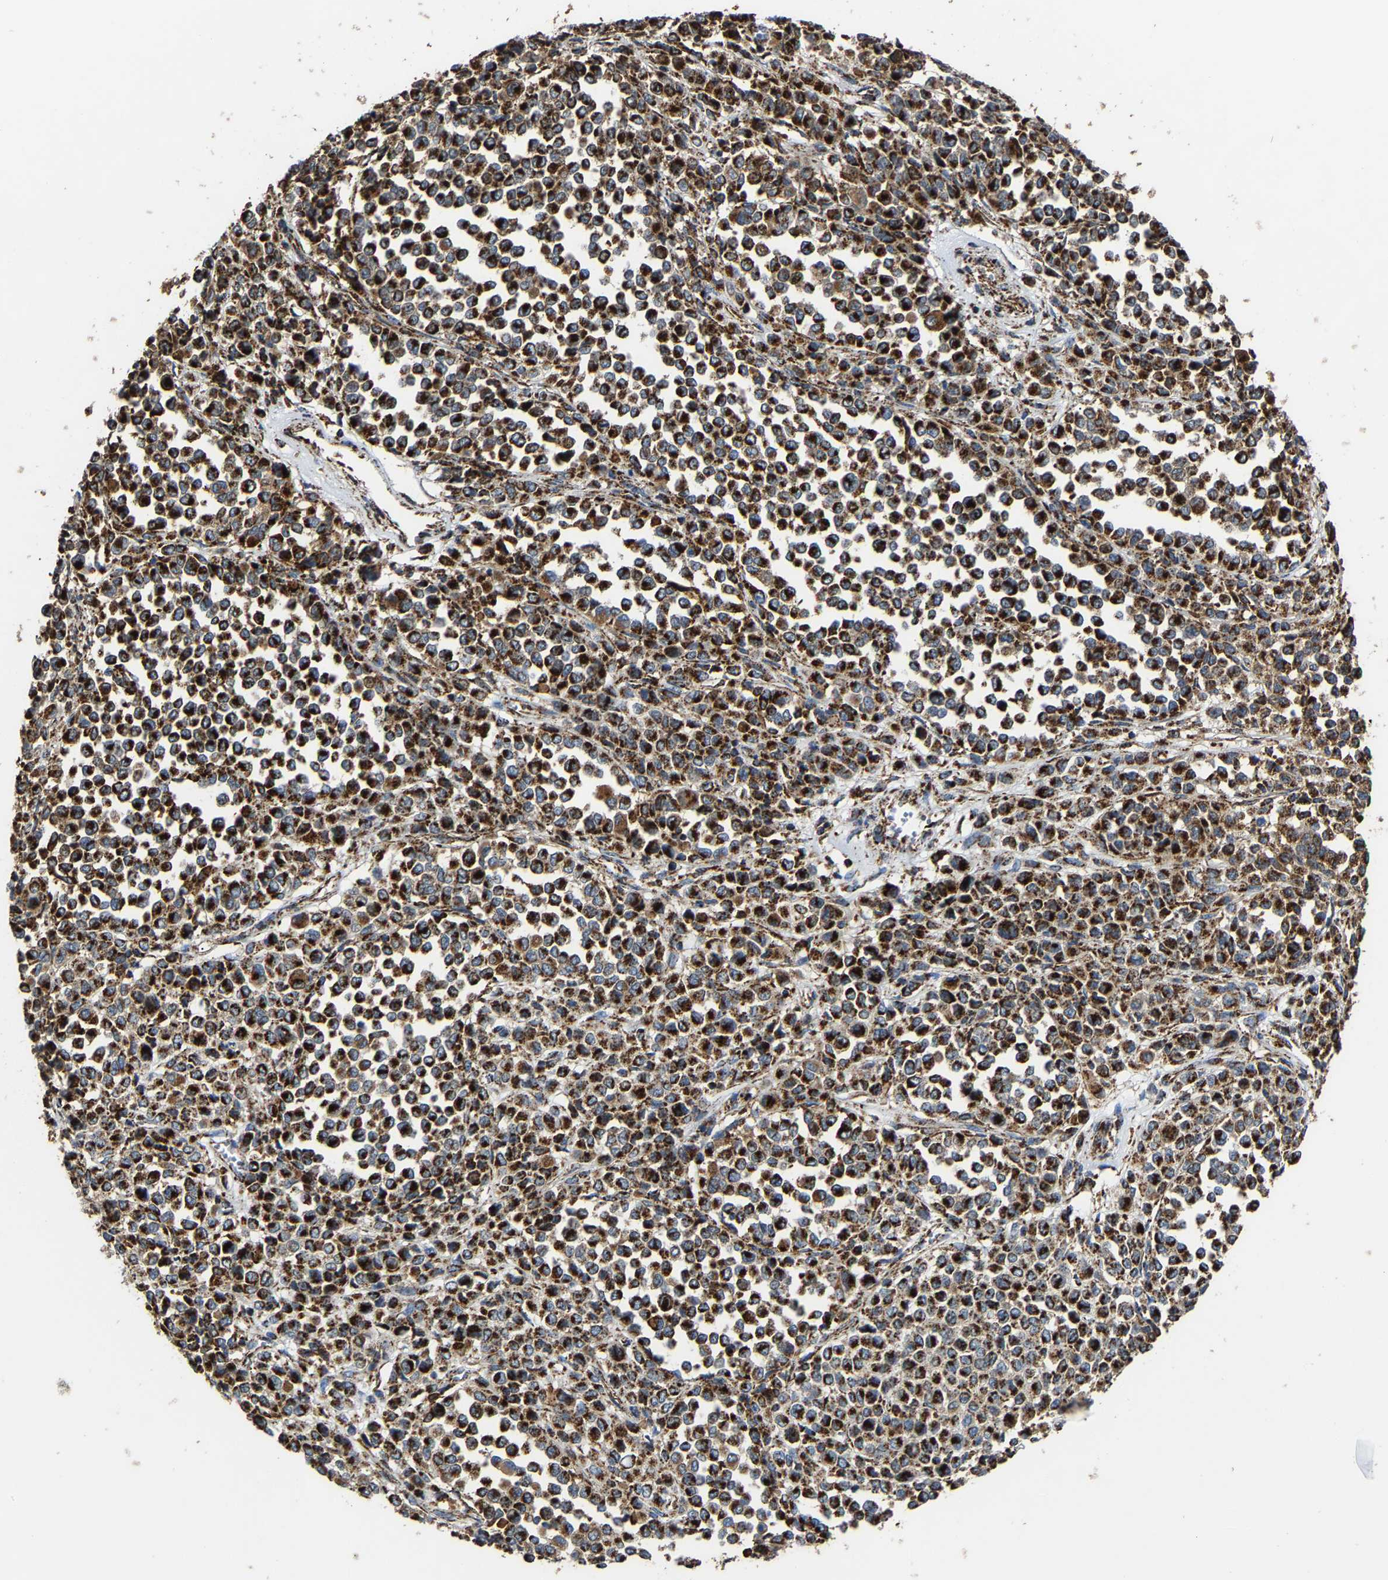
{"staining": {"intensity": "strong", "quantity": ">75%", "location": "cytoplasmic/membranous"}, "tissue": "melanoma", "cell_type": "Tumor cells", "image_type": "cancer", "snomed": [{"axis": "morphology", "description": "Malignant melanoma, Metastatic site"}, {"axis": "topography", "description": "Pancreas"}], "caption": "Malignant melanoma (metastatic site) stained for a protein (brown) shows strong cytoplasmic/membranous positive positivity in about >75% of tumor cells.", "gene": "NDUFV3", "patient": {"sex": "female", "age": 30}}